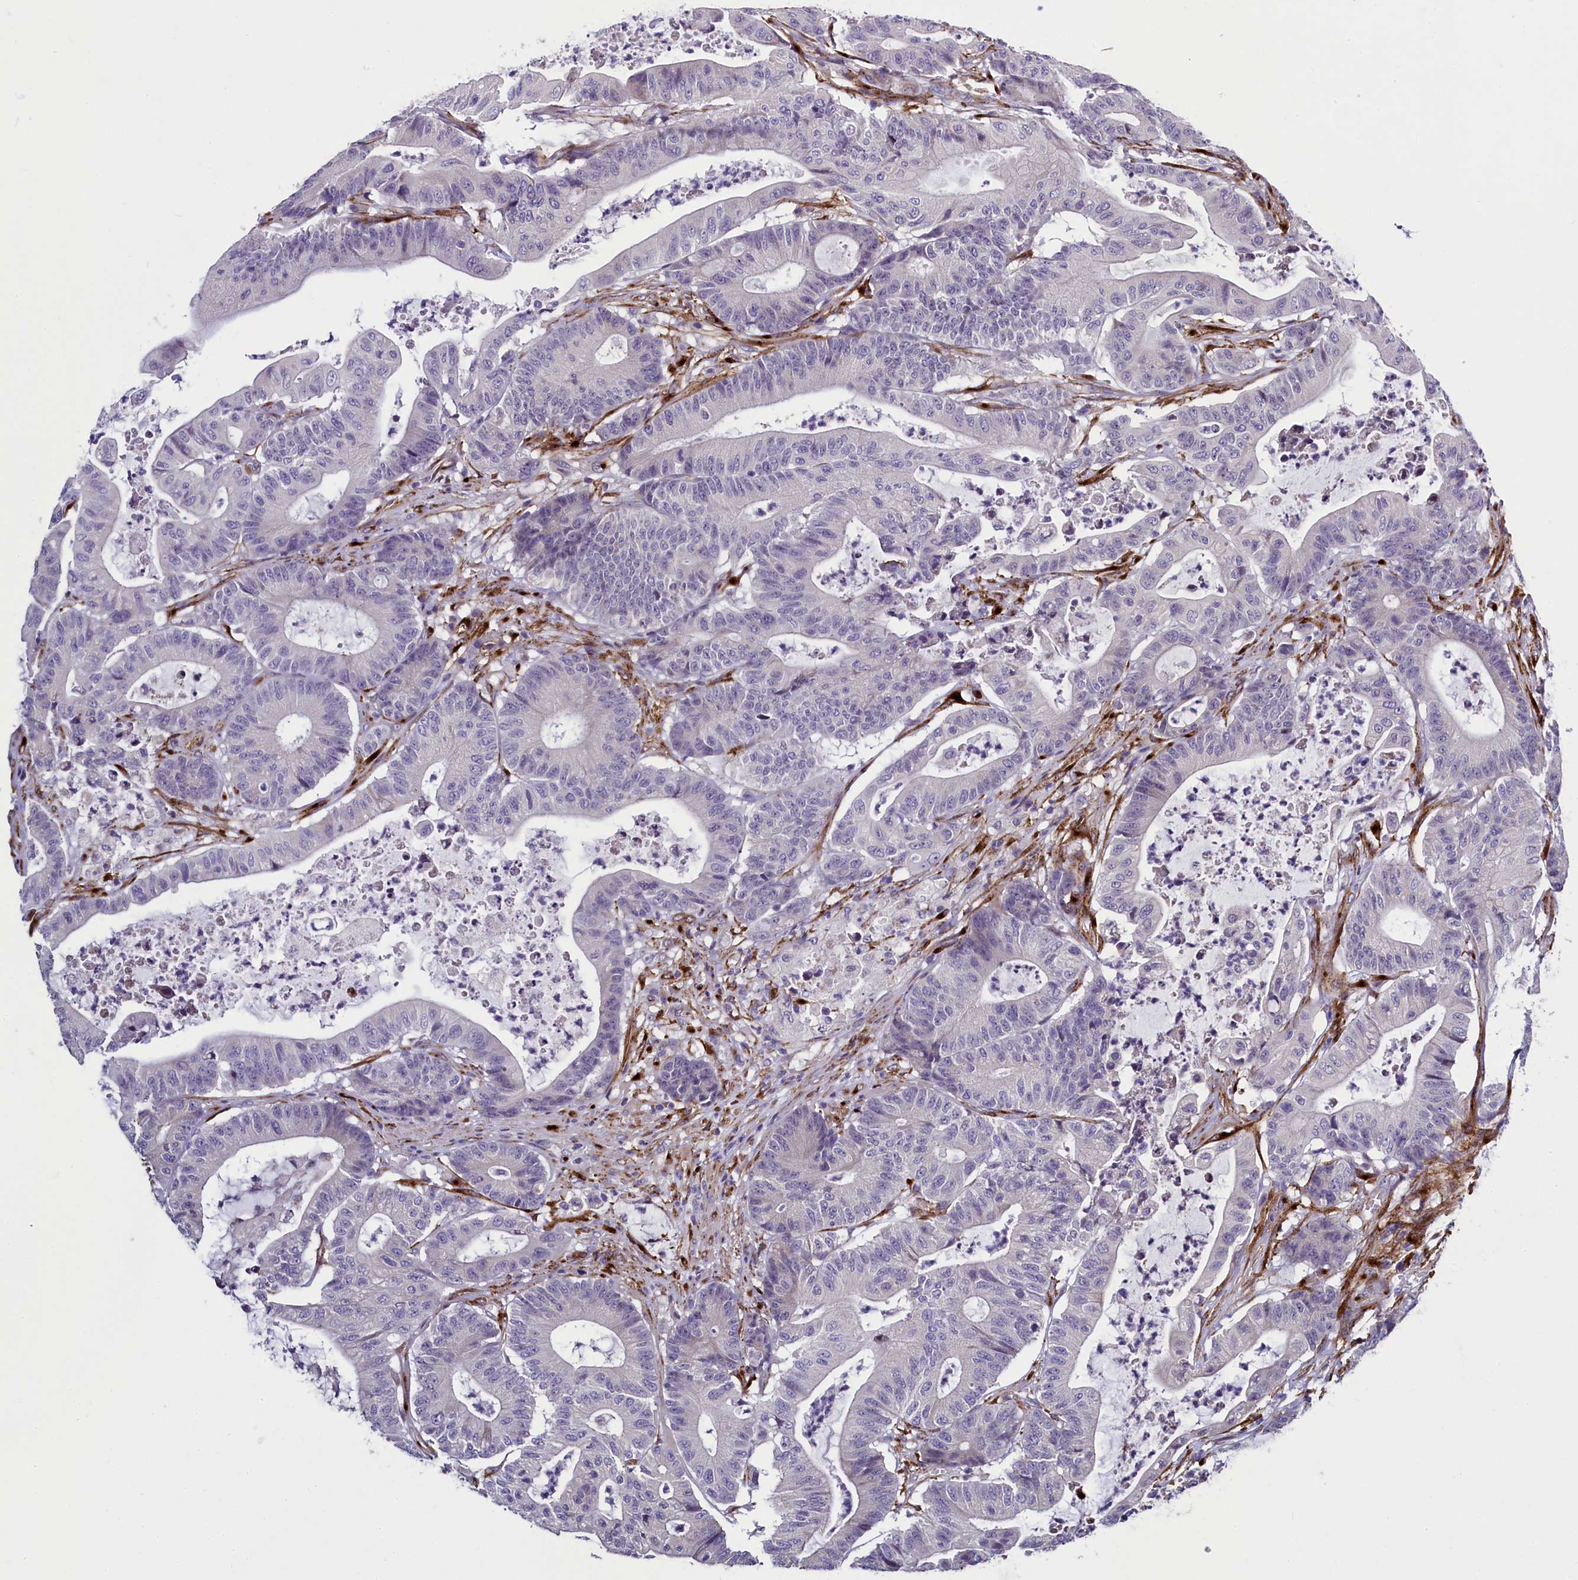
{"staining": {"intensity": "negative", "quantity": "none", "location": "none"}, "tissue": "colorectal cancer", "cell_type": "Tumor cells", "image_type": "cancer", "snomed": [{"axis": "morphology", "description": "Adenocarcinoma, NOS"}, {"axis": "topography", "description": "Colon"}], "caption": "Colorectal cancer (adenocarcinoma) was stained to show a protein in brown. There is no significant expression in tumor cells.", "gene": "MRC2", "patient": {"sex": "female", "age": 84}}